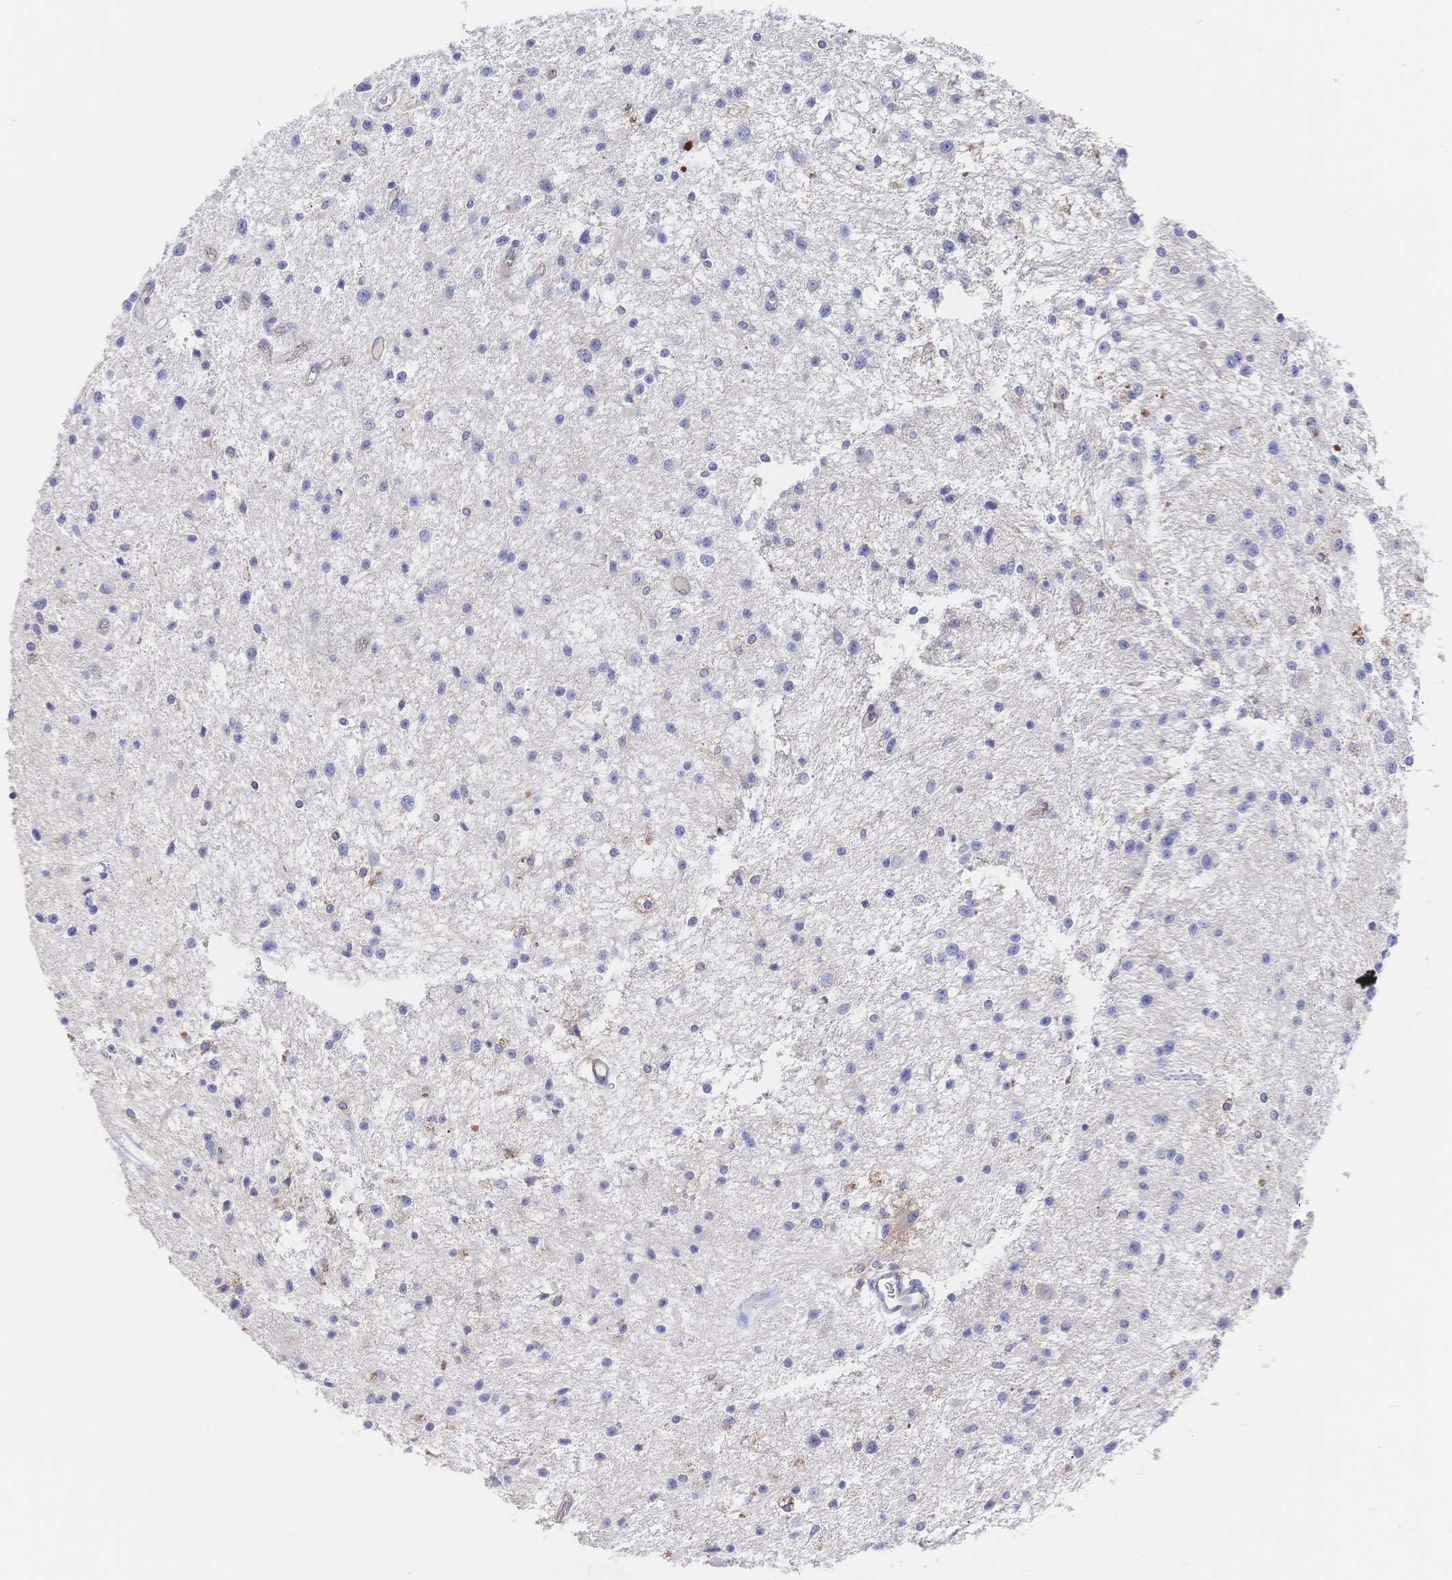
{"staining": {"intensity": "negative", "quantity": "none", "location": "none"}, "tissue": "glioma", "cell_type": "Tumor cells", "image_type": "cancer", "snomed": [{"axis": "morphology", "description": "Glioma, malignant, Low grade"}, {"axis": "topography", "description": "Brain"}], "caption": "There is no significant expression in tumor cells of glioma.", "gene": "F11R", "patient": {"sex": "male", "age": 43}}